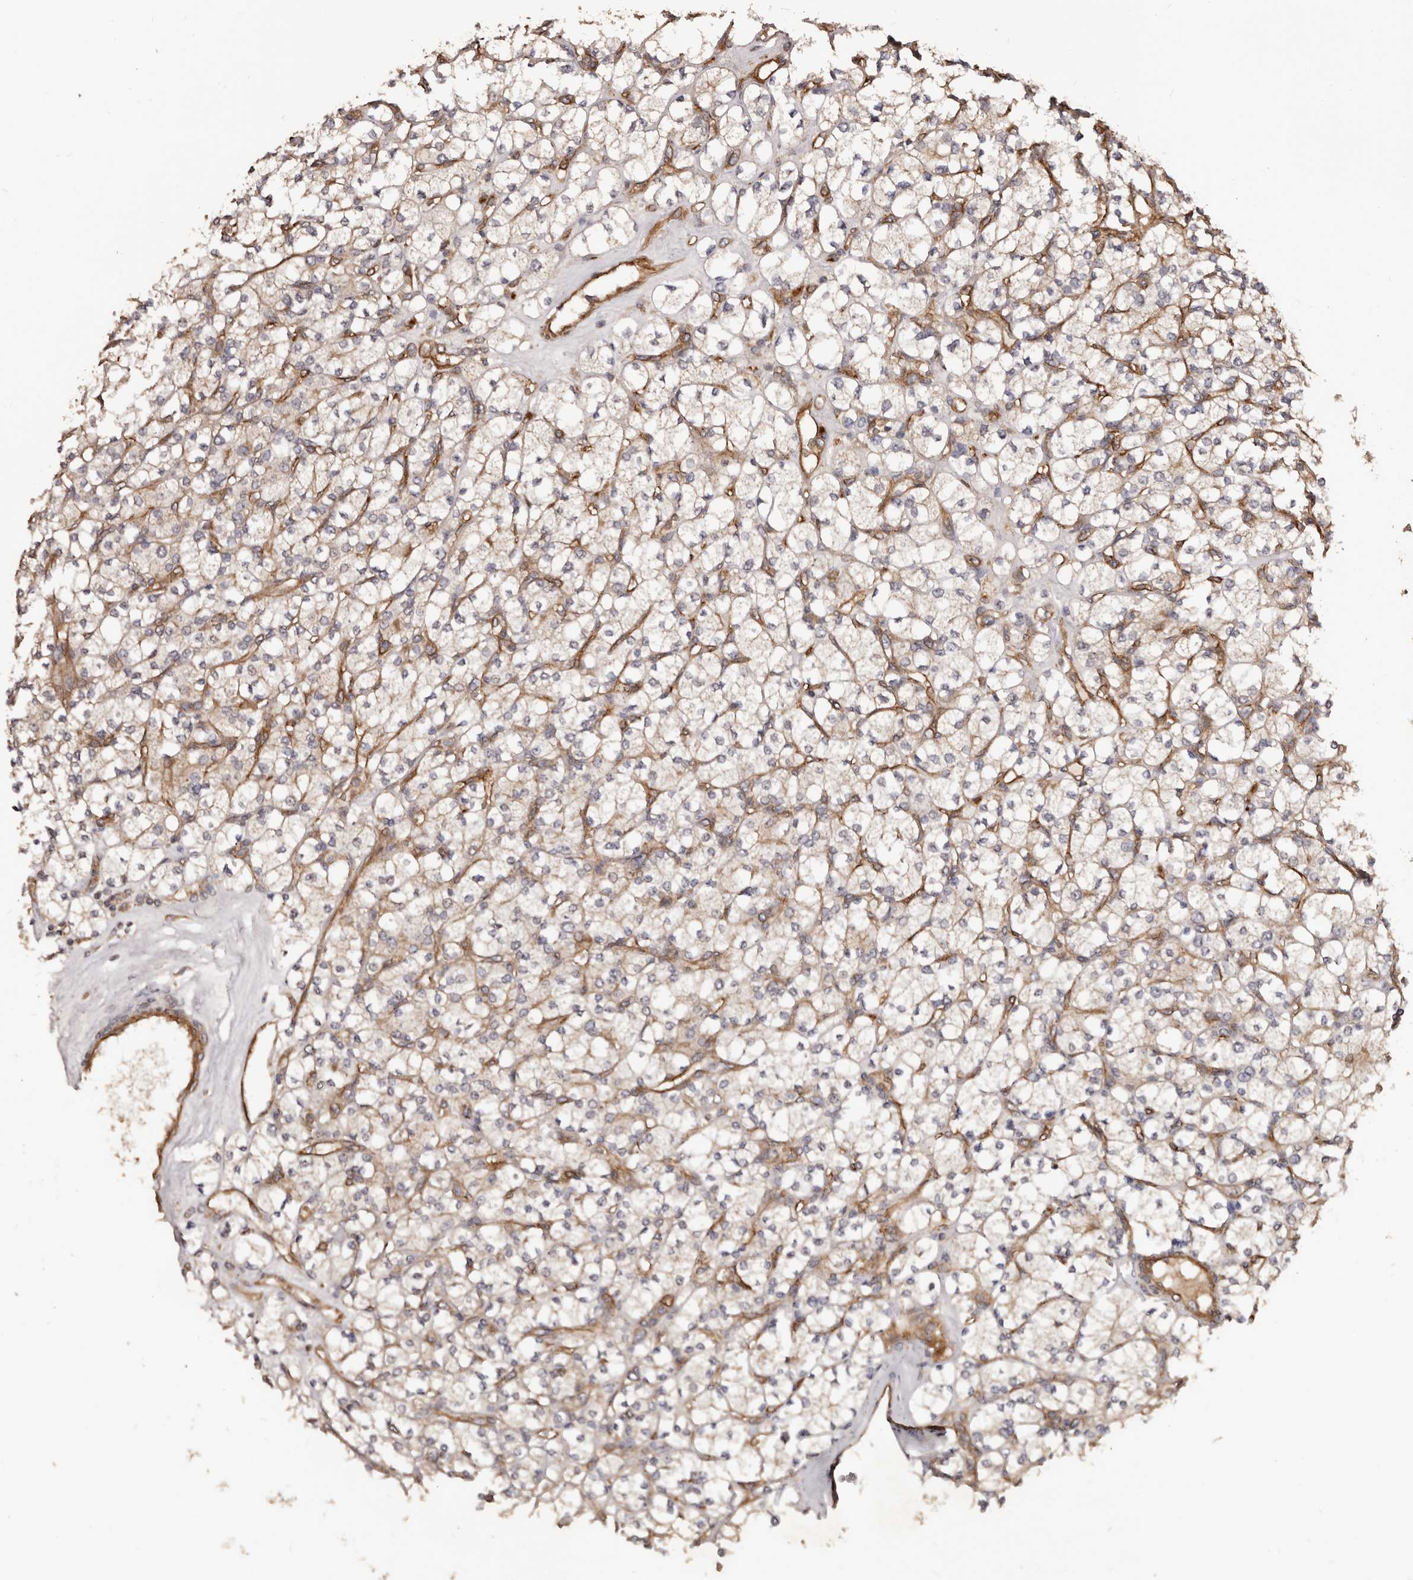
{"staining": {"intensity": "weak", "quantity": "<25%", "location": "cytoplasmic/membranous"}, "tissue": "renal cancer", "cell_type": "Tumor cells", "image_type": "cancer", "snomed": [{"axis": "morphology", "description": "Adenocarcinoma, NOS"}, {"axis": "topography", "description": "Kidney"}], "caption": "Immunohistochemistry of renal adenocarcinoma exhibits no staining in tumor cells.", "gene": "GTPBP1", "patient": {"sex": "male", "age": 77}}